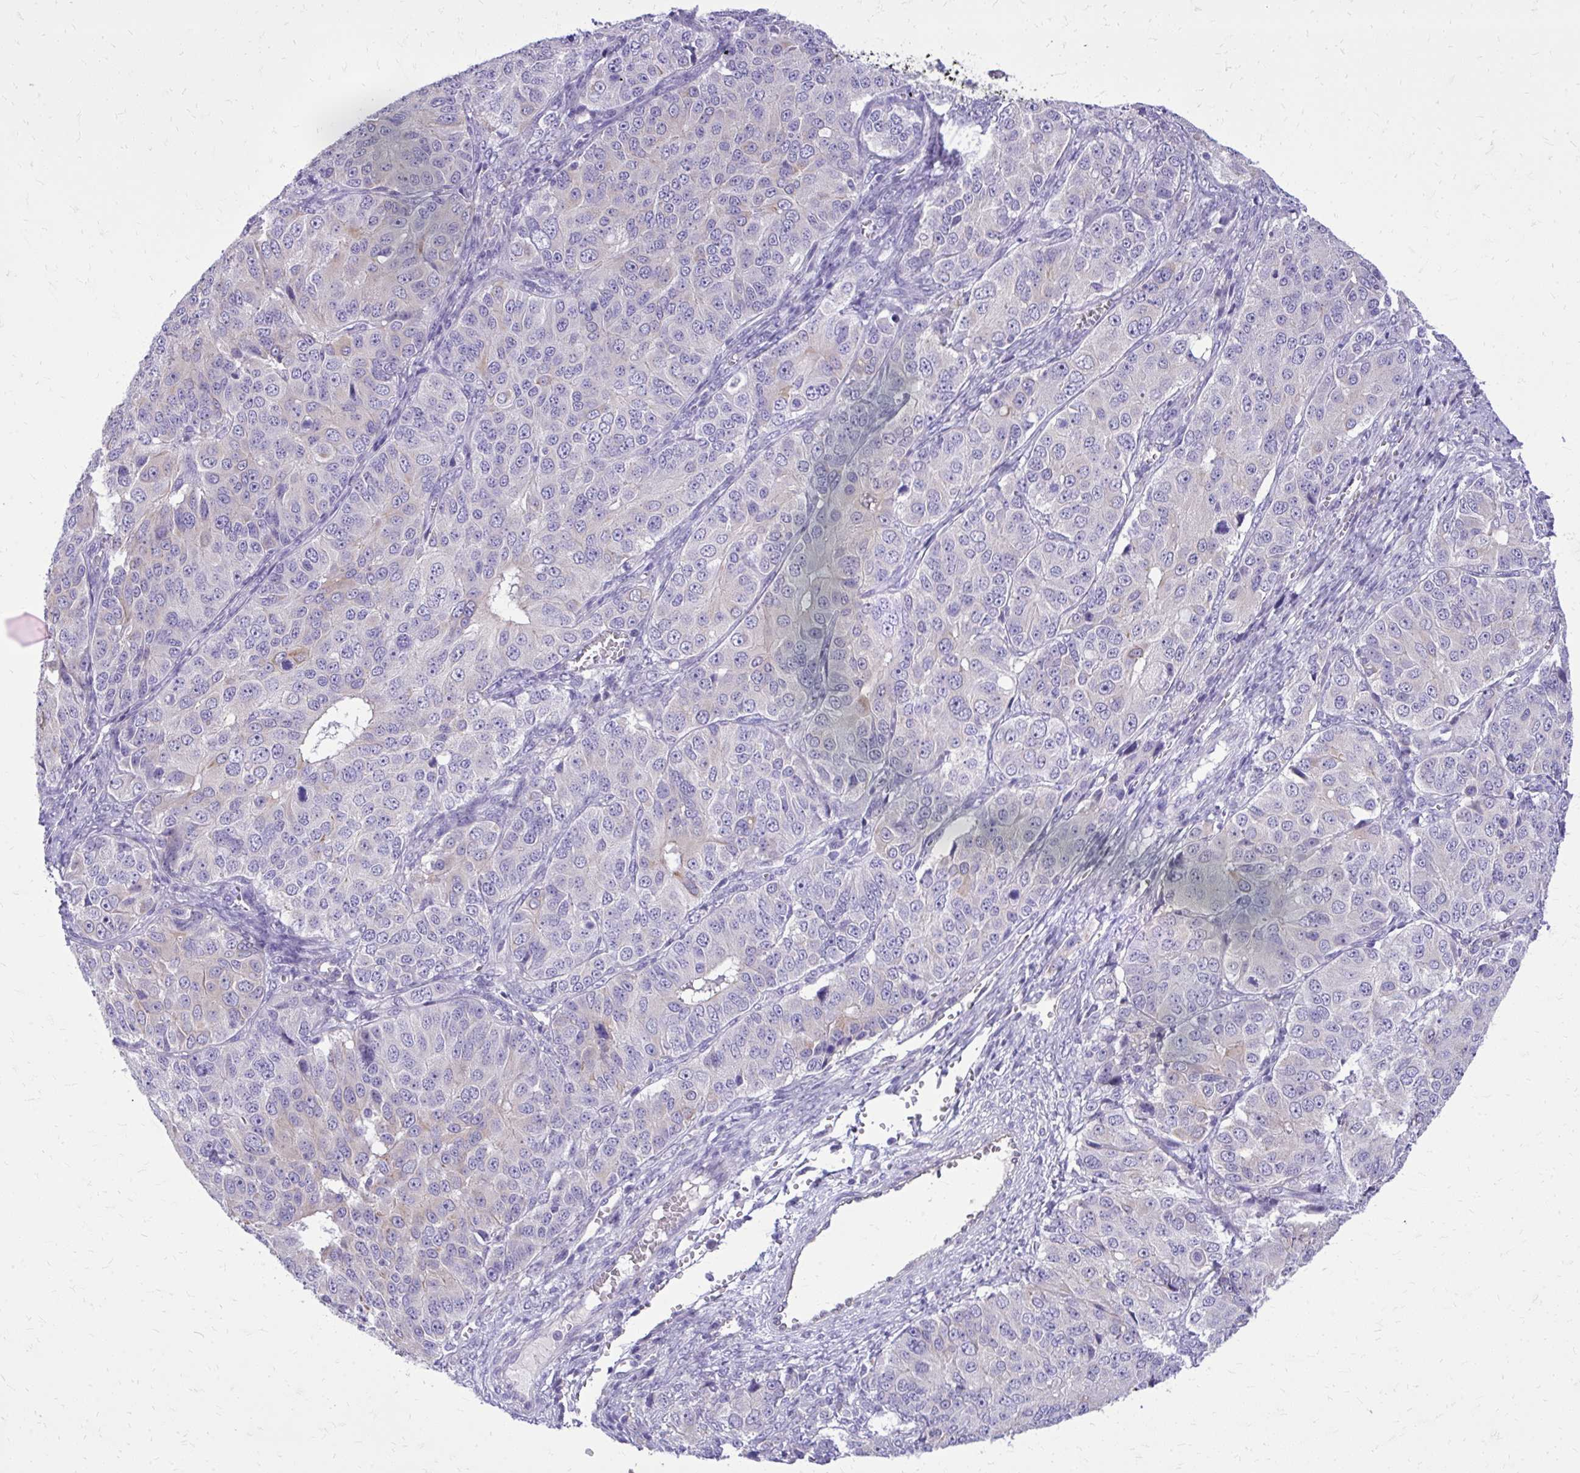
{"staining": {"intensity": "moderate", "quantity": "<25%", "location": "cytoplasmic/membranous"}, "tissue": "ovarian cancer", "cell_type": "Tumor cells", "image_type": "cancer", "snomed": [{"axis": "morphology", "description": "Carcinoma, endometroid"}, {"axis": "topography", "description": "Ovary"}], "caption": "Protein staining of ovarian cancer (endometroid carcinoma) tissue shows moderate cytoplasmic/membranous expression in about <25% of tumor cells. (Brightfield microscopy of DAB IHC at high magnification).", "gene": "NNMT", "patient": {"sex": "female", "age": 51}}